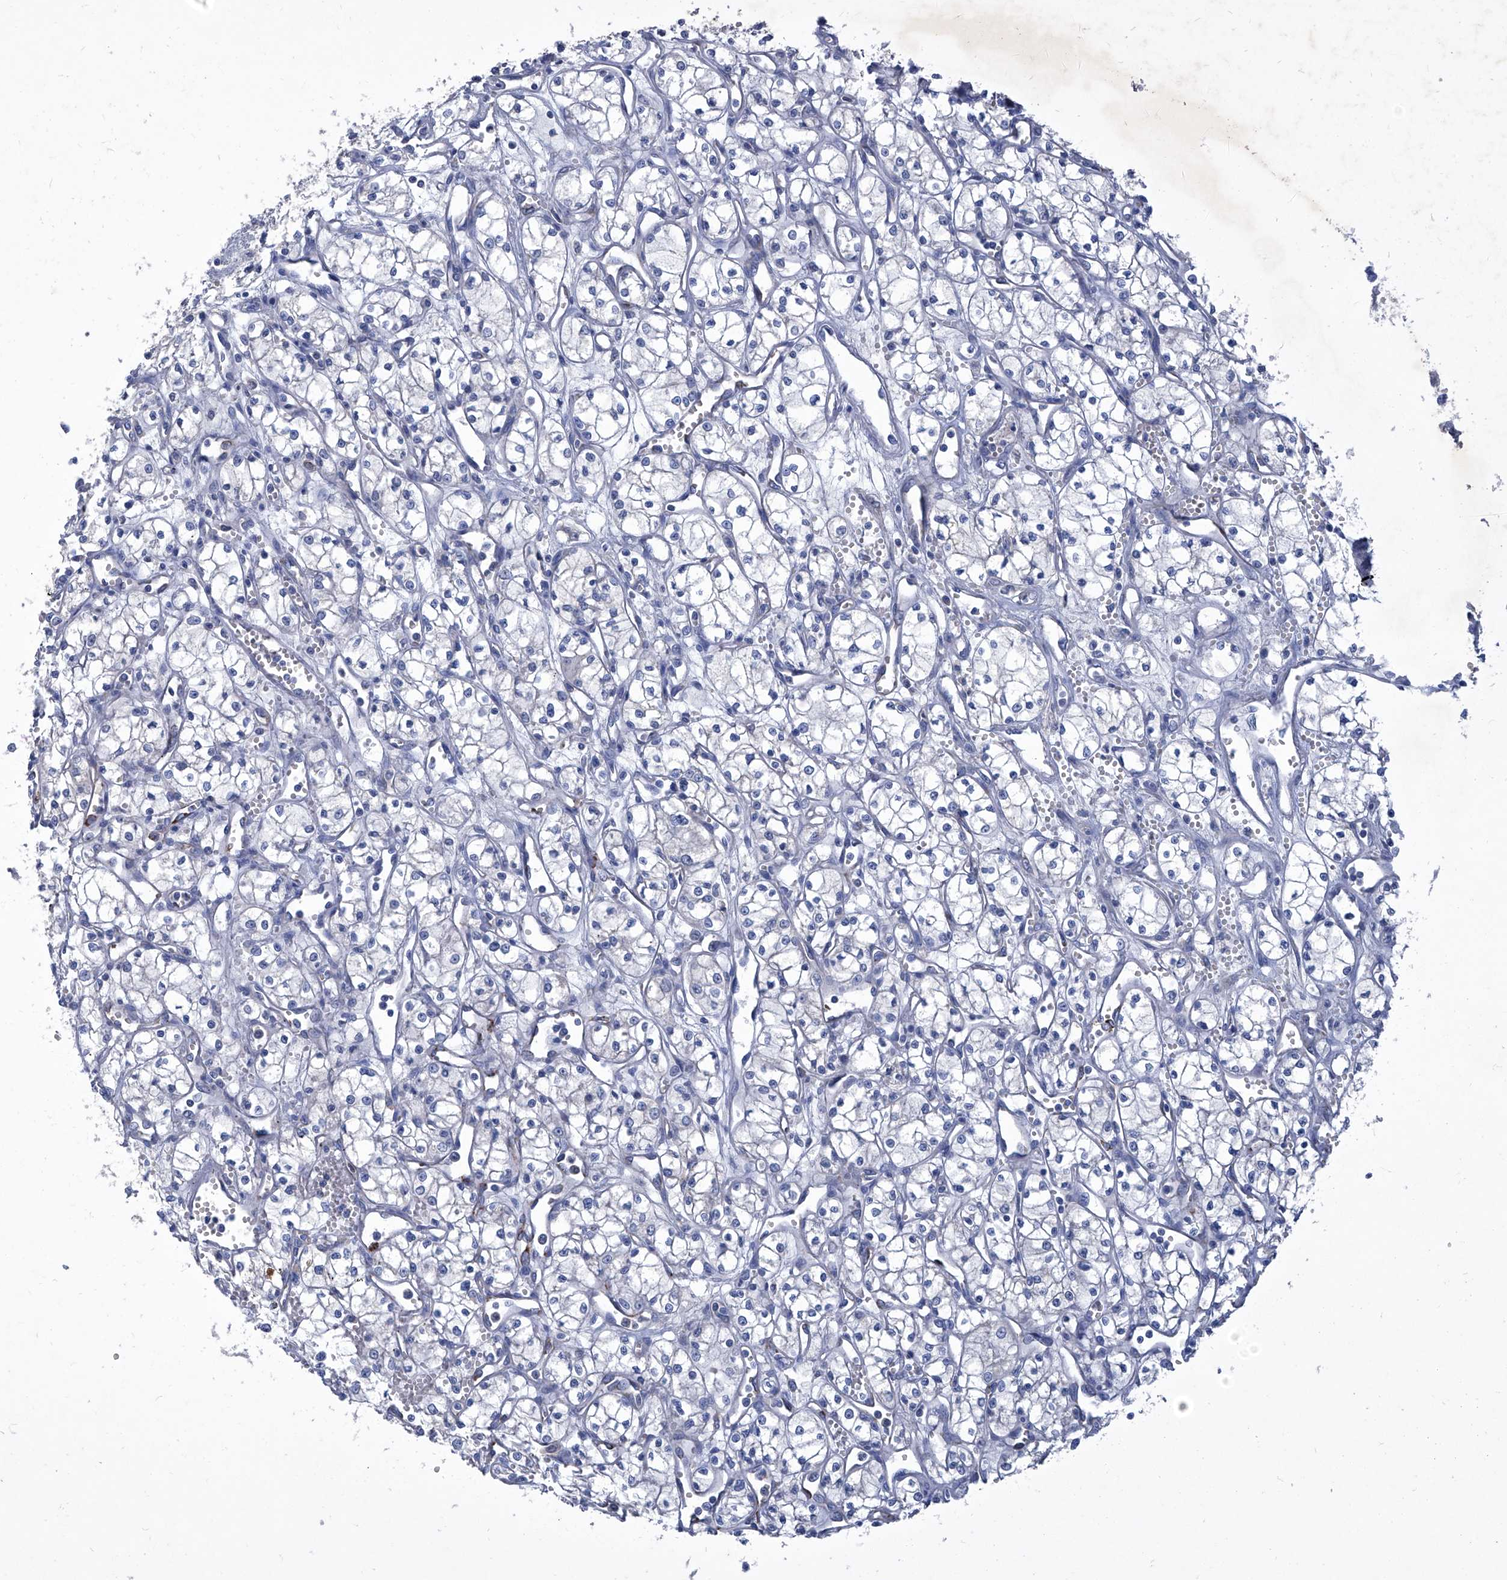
{"staining": {"intensity": "negative", "quantity": "none", "location": "none"}, "tissue": "renal cancer", "cell_type": "Tumor cells", "image_type": "cancer", "snomed": [{"axis": "morphology", "description": "Adenocarcinoma, NOS"}, {"axis": "topography", "description": "Kidney"}], "caption": "Immunohistochemistry (IHC) histopathology image of renal cancer (adenocarcinoma) stained for a protein (brown), which exhibits no positivity in tumor cells. (DAB IHC, high magnification).", "gene": "MTARC1", "patient": {"sex": "male", "age": 59}}